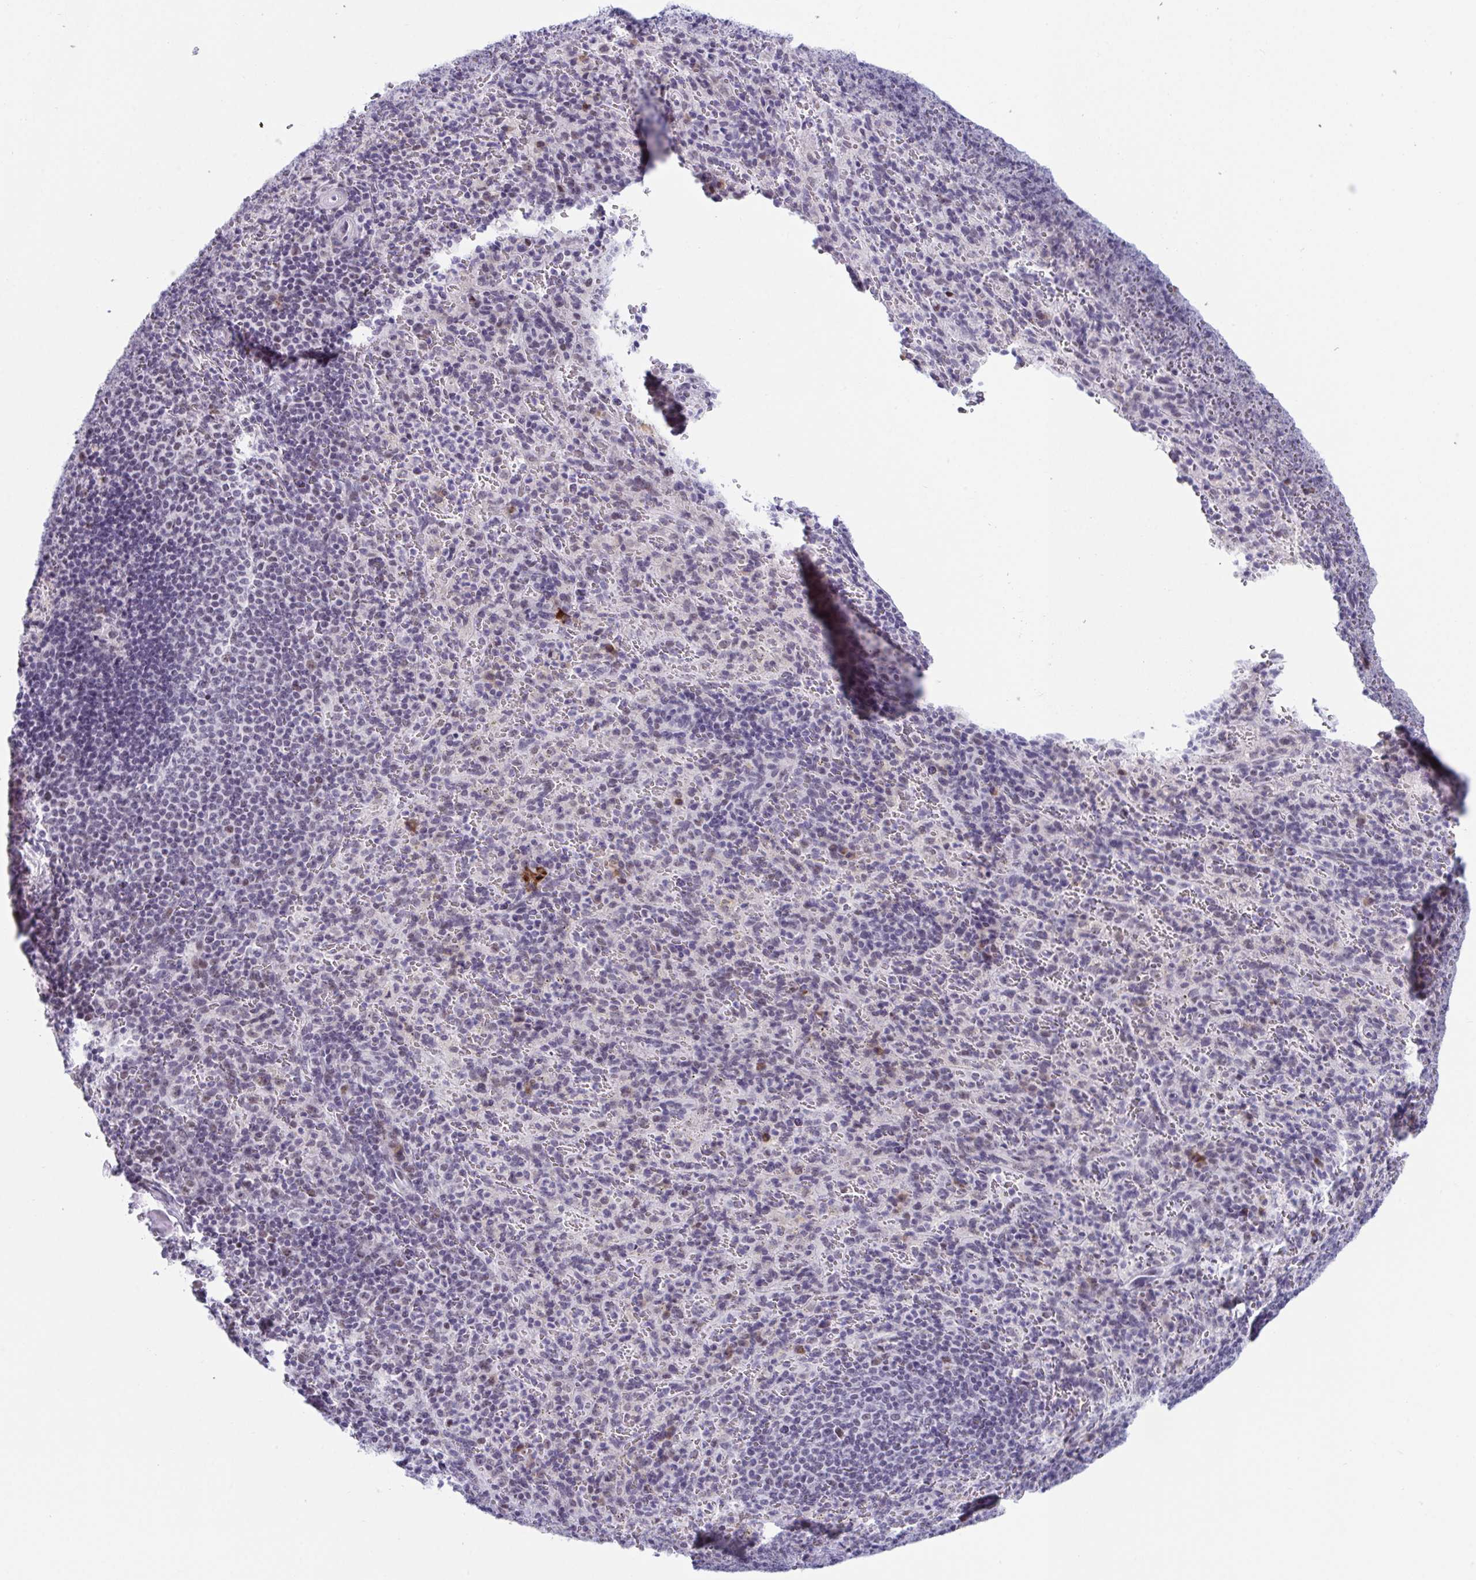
{"staining": {"intensity": "negative", "quantity": "none", "location": "none"}, "tissue": "spleen", "cell_type": "Cells in red pulp", "image_type": "normal", "snomed": [{"axis": "morphology", "description": "Normal tissue, NOS"}, {"axis": "topography", "description": "Spleen"}], "caption": "A histopathology image of spleen stained for a protein shows no brown staining in cells in red pulp.", "gene": "WDR72", "patient": {"sex": "male", "age": 57}}